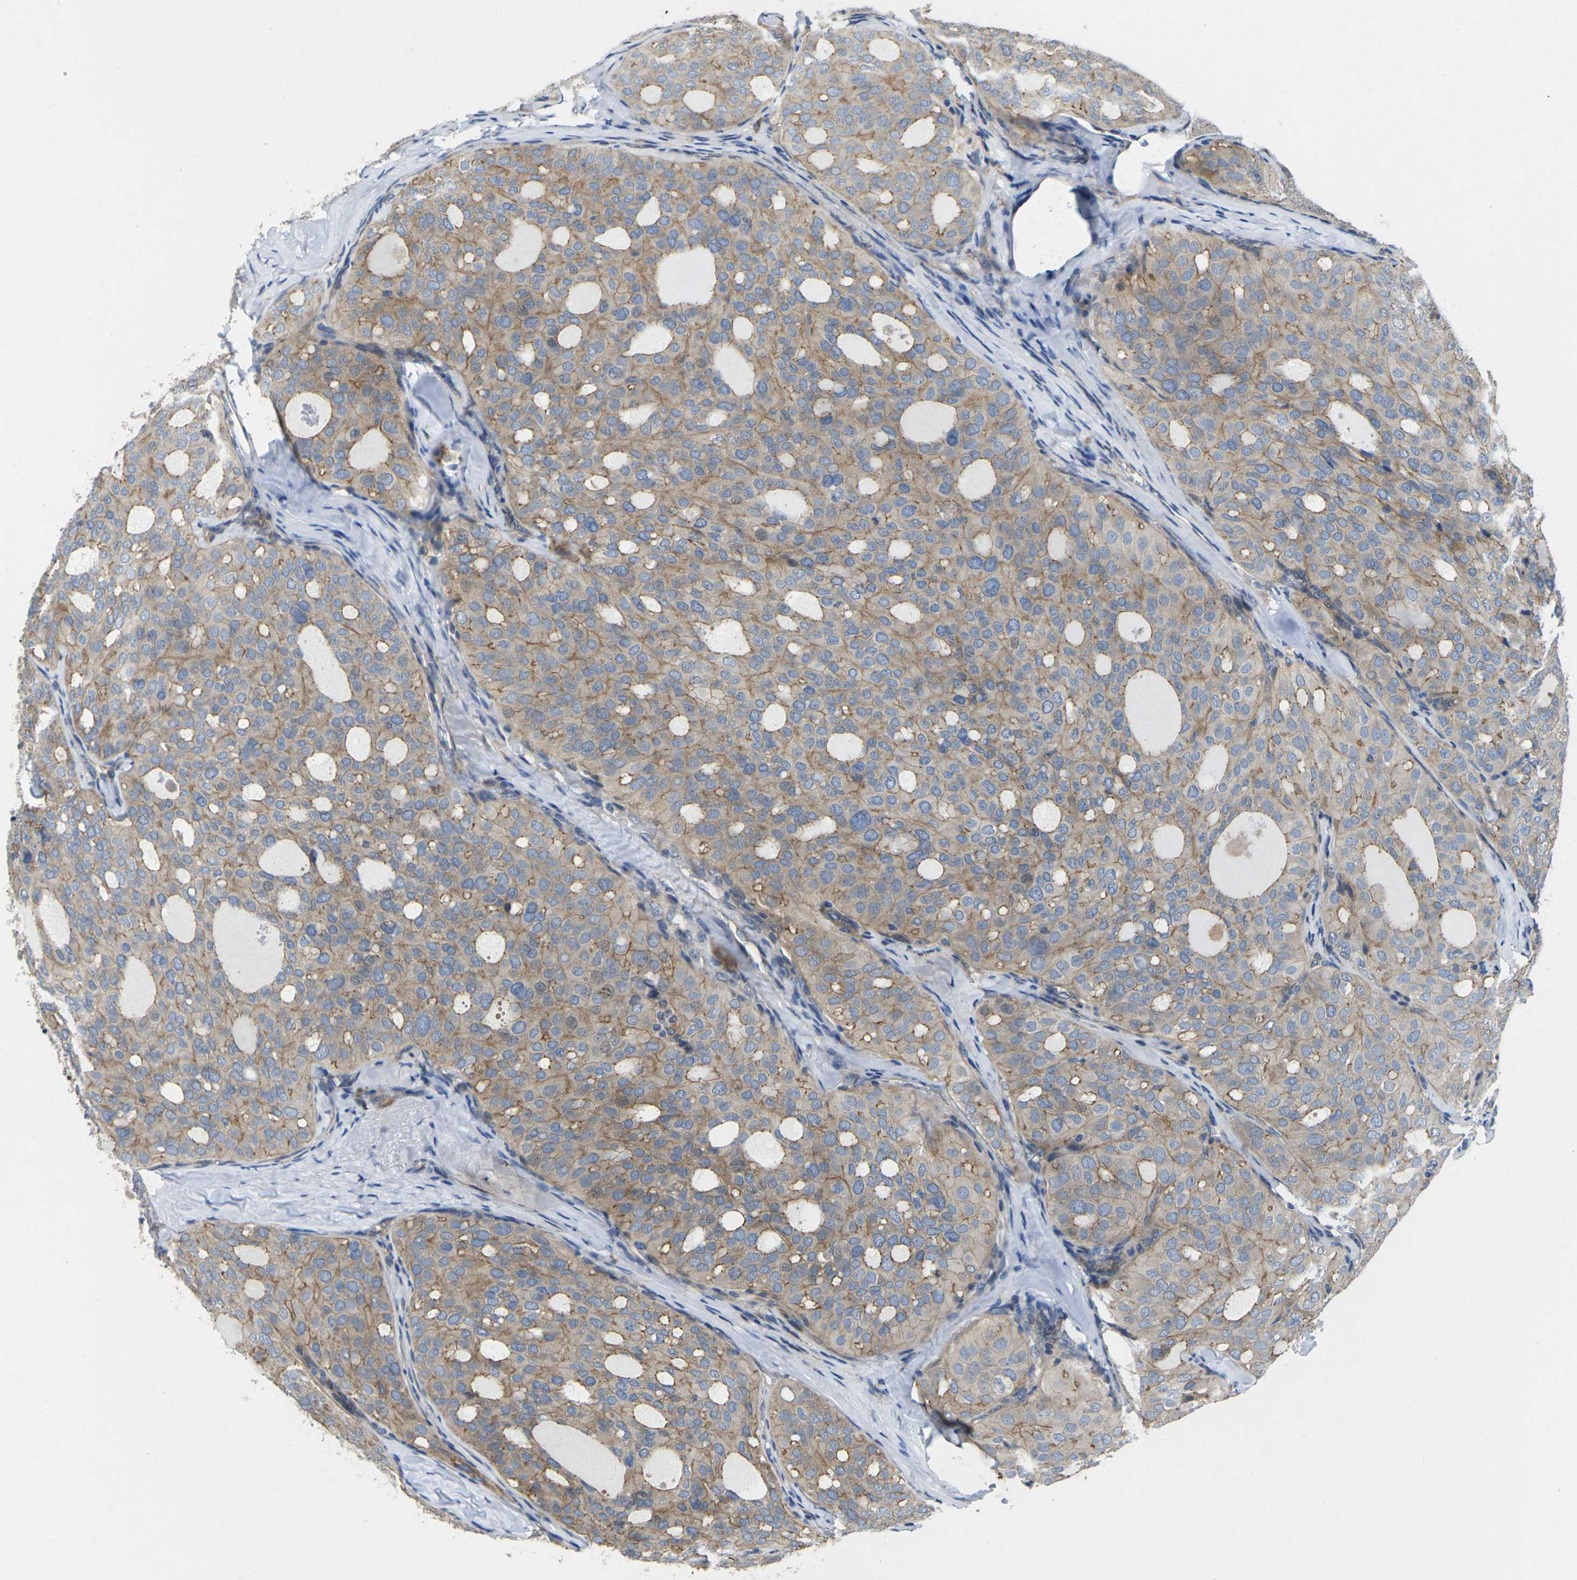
{"staining": {"intensity": "moderate", "quantity": ">75%", "location": "cytoplasmic/membranous"}, "tissue": "thyroid cancer", "cell_type": "Tumor cells", "image_type": "cancer", "snomed": [{"axis": "morphology", "description": "Follicular adenoma carcinoma, NOS"}, {"axis": "topography", "description": "Thyroid gland"}], "caption": "Immunohistochemistry (IHC) of follicular adenoma carcinoma (thyroid) displays medium levels of moderate cytoplasmic/membranous expression in about >75% of tumor cells.", "gene": "SCNN1A", "patient": {"sex": "male", "age": 75}}